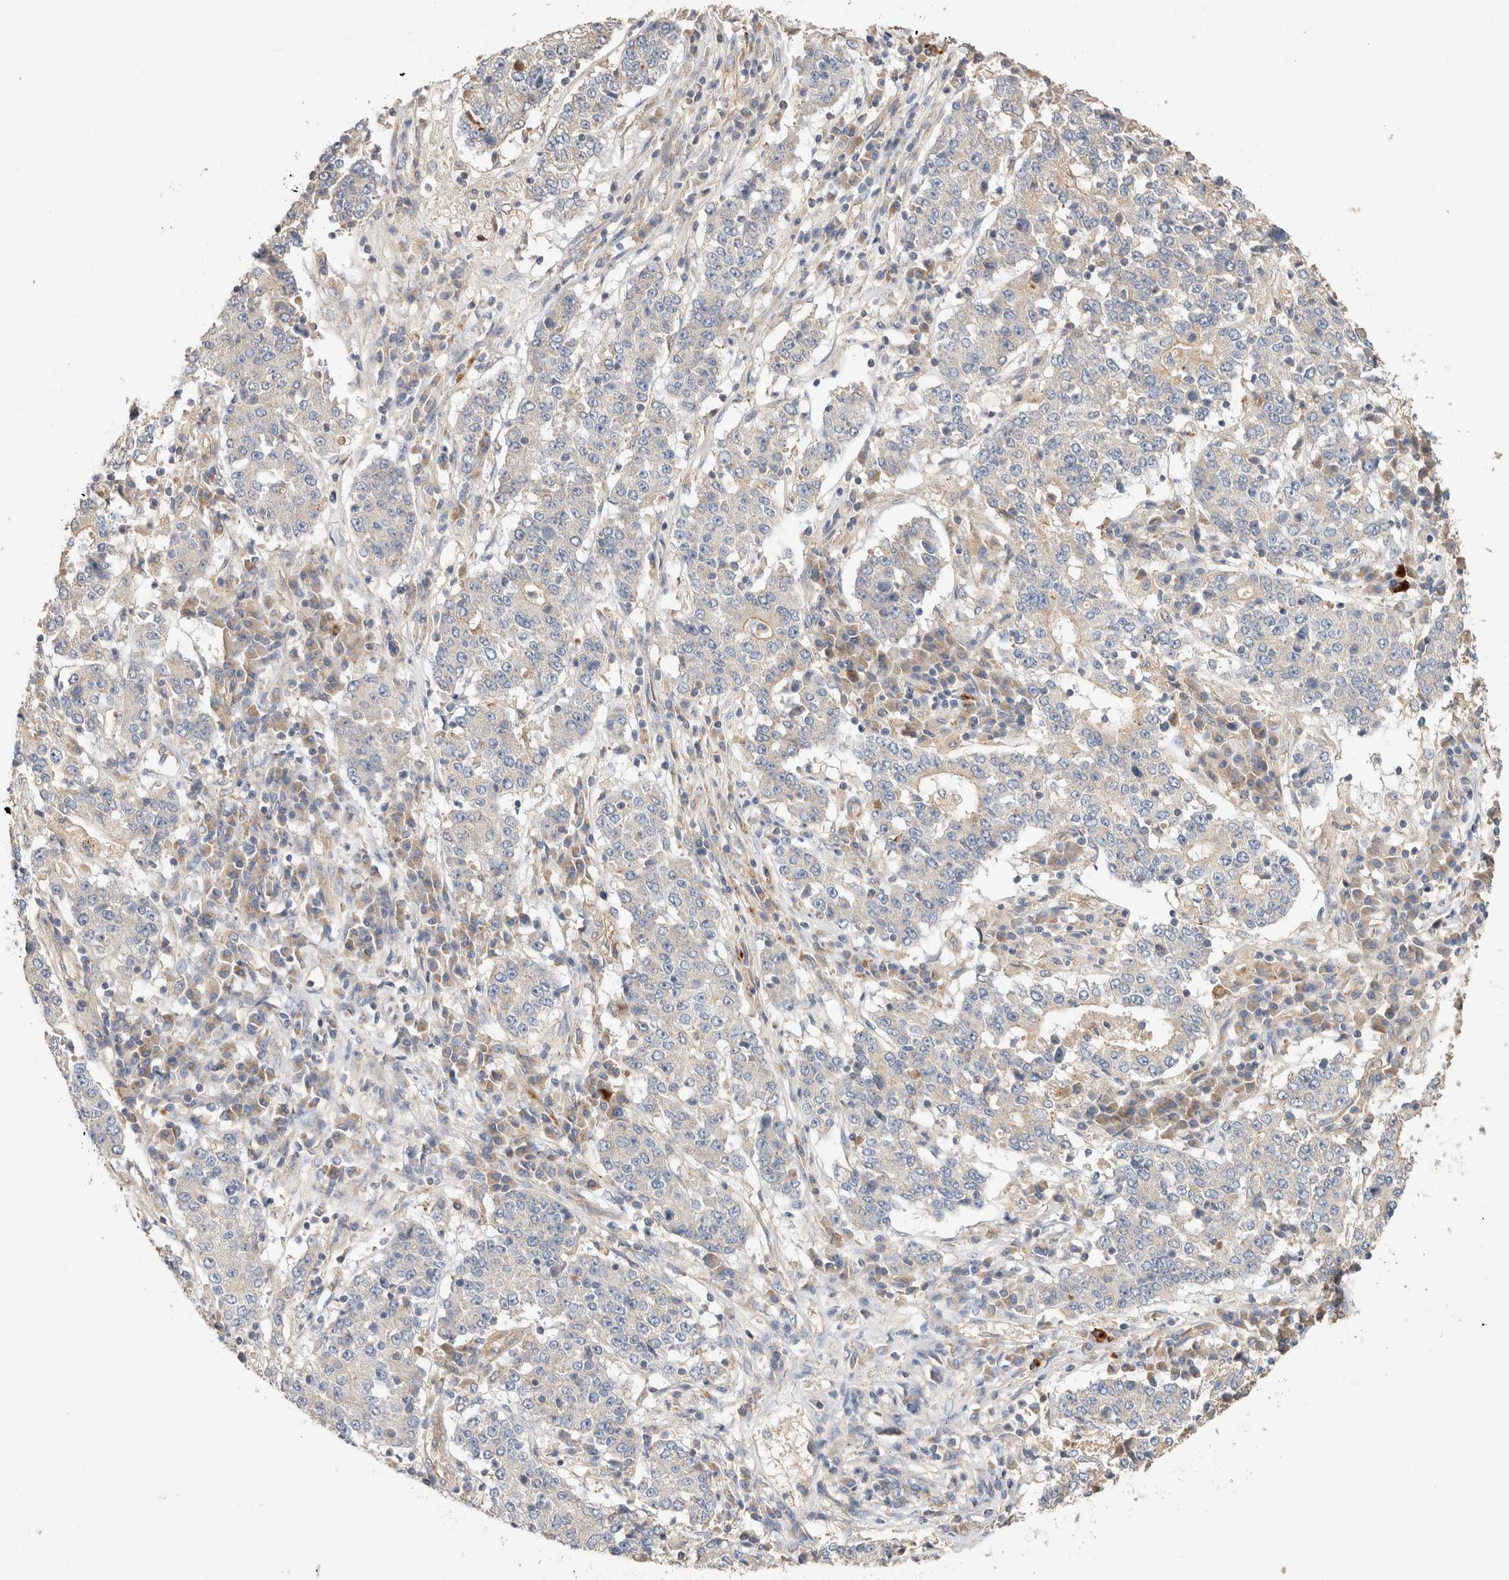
{"staining": {"intensity": "negative", "quantity": "none", "location": "none"}, "tissue": "stomach cancer", "cell_type": "Tumor cells", "image_type": "cancer", "snomed": [{"axis": "morphology", "description": "Adenocarcinoma, NOS"}, {"axis": "topography", "description": "Stomach"}], "caption": "High power microscopy micrograph of an immunohistochemistry photomicrograph of adenocarcinoma (stomach), revealing no significant expression in tumor cells.", "gene": "B3GNTL1", "patient": {"sex": "male", "age": 59}}